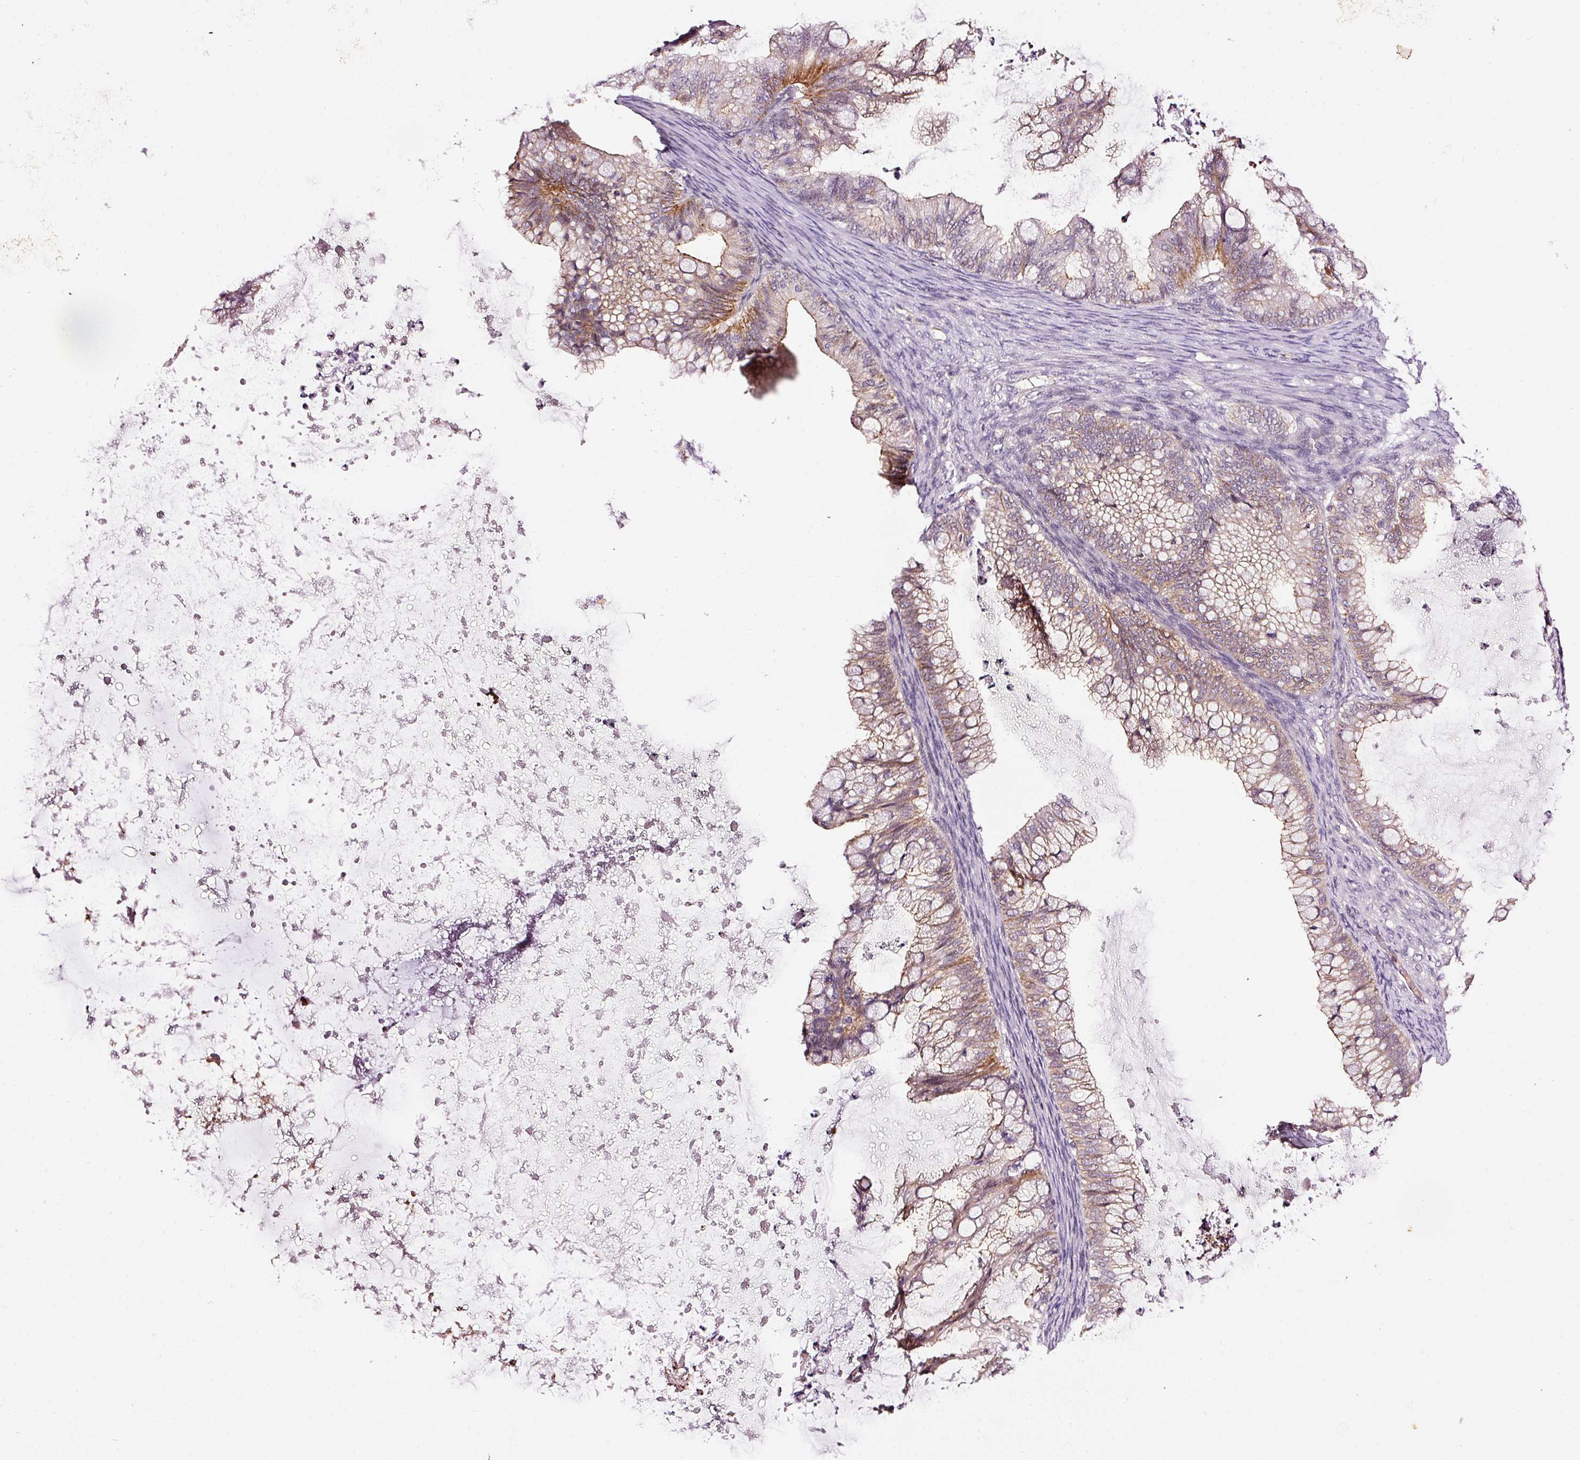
{"staining": {"intensity": "weak", "quantity": ">75%", "location": "cytoplasmic/membranous"}, "tissue": "ovarian cancer", "cell_type": "Tumor cells", "image_type": "cancer", "snomed": [{"axis": "morphology", "description": "Cystadenocarcinoma, mucinous, NOS"}, {"axis": "topography", "description": "Ovary"}], "caption": "DAB (3,3'-diaminobenzidine) immunohistochemical staining of mucinous cystadenocarcinoma (ovarian) exhibits weak cytoplasmic/membranous protein expression in about >75% of tumor cells. The protein of interest is stained brown, and the nuclei are stained in blue (DAB (3,3'-diaminobenzidine) IHC with brightfield microscopy, high magnification).", "gene": "ABCB4", "patient": {"sex": "female", "age": 35}}